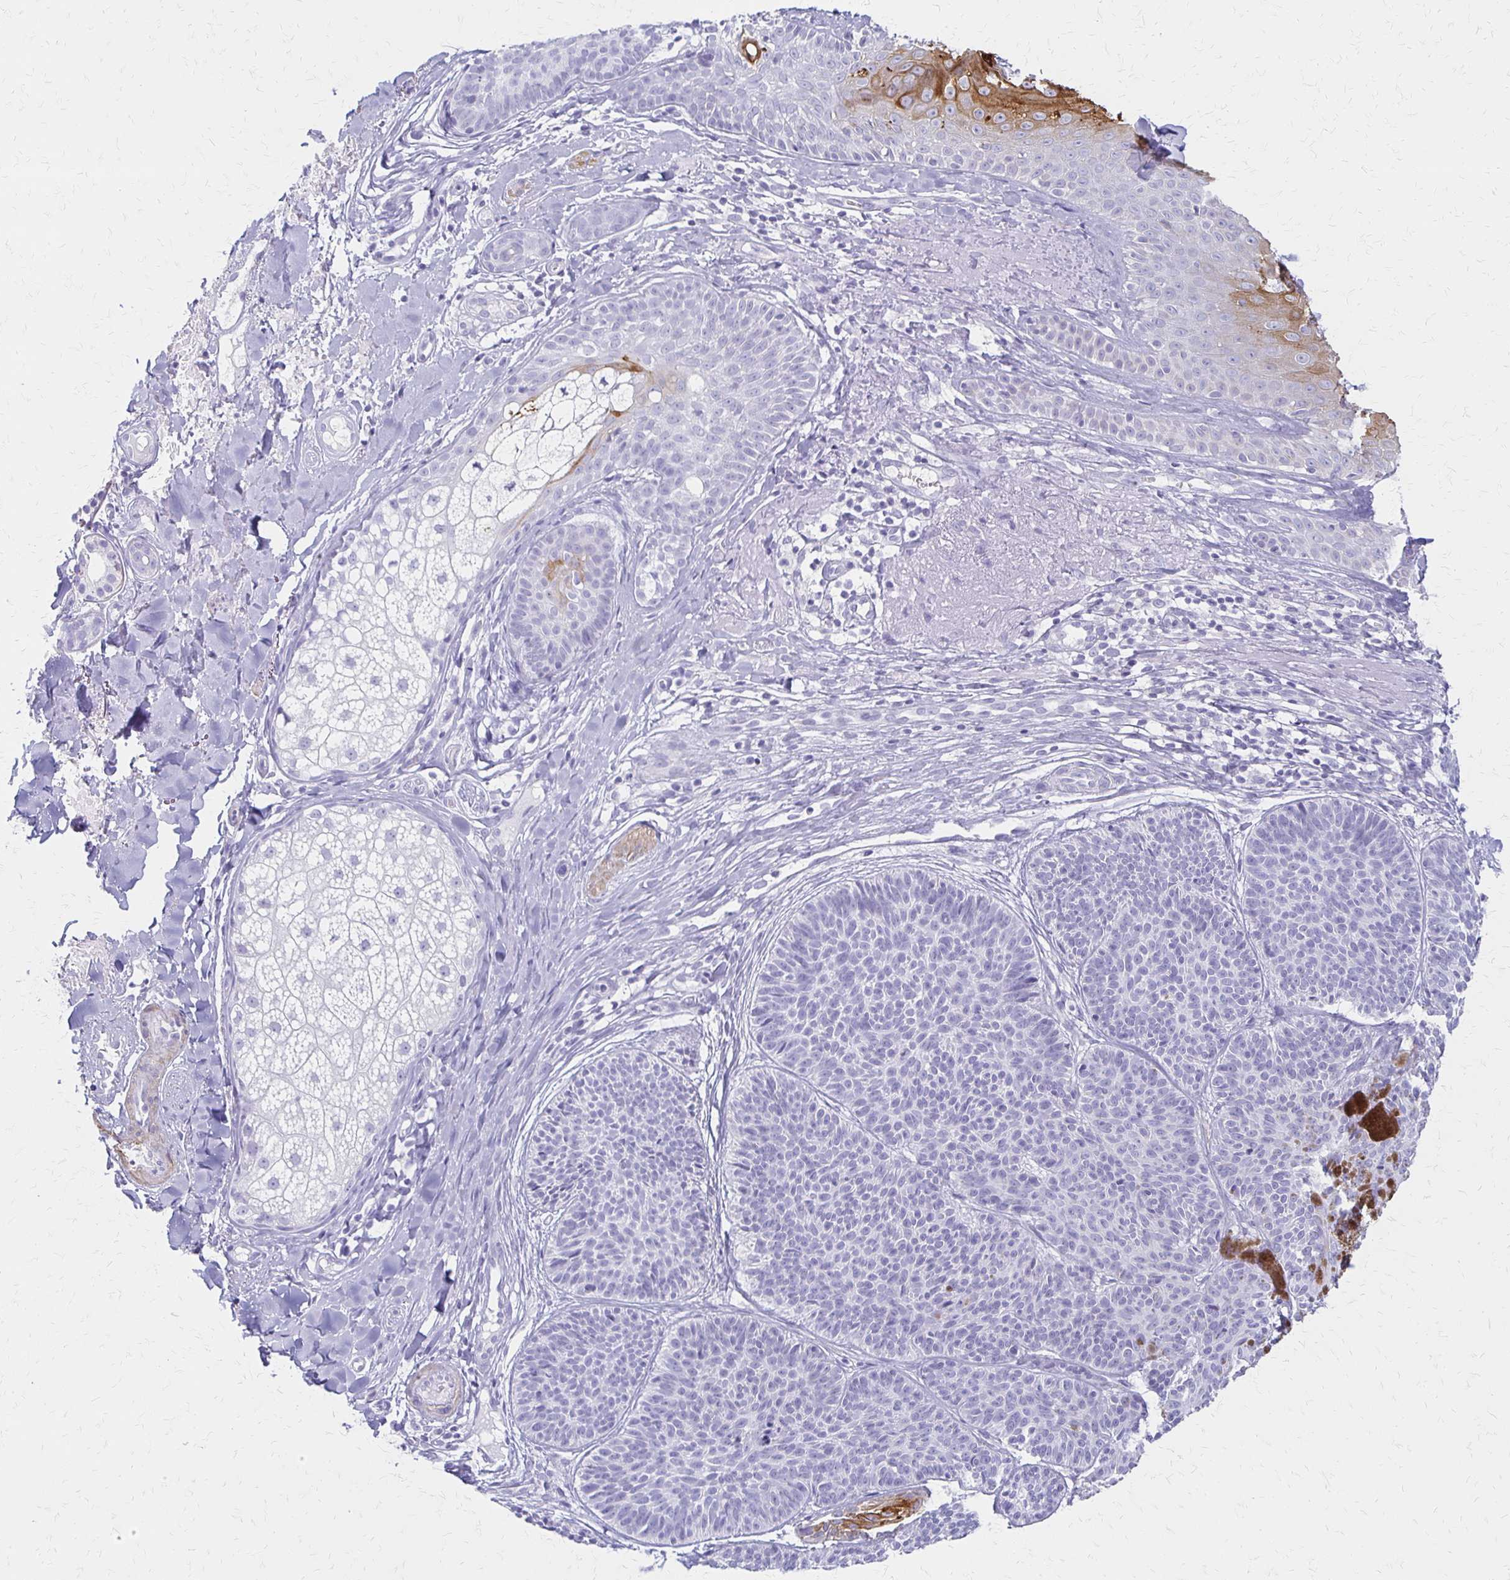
{"staining": {"intensity": "negative", "quantity": "none", "location": "none"}, "tissue": "skin cancer", "cell_type": "Tumor cells", "image_type": "cancer", "snomed": [{"axis": "morphology", "description": "Basal cell carcinoma"}, {"axis": "topography", "description": "Skin"}], "caption": "DAB (3,3'-diaminobenzidine) immunohistochemical staining of human skin cancer demonstrates no significant positivity in tumor cells. (Immunohistochemistry (ihc), brightfield microscopy, high magnification).", "gene": "IVL", "patient": {"sex": "male", "age": 82}}